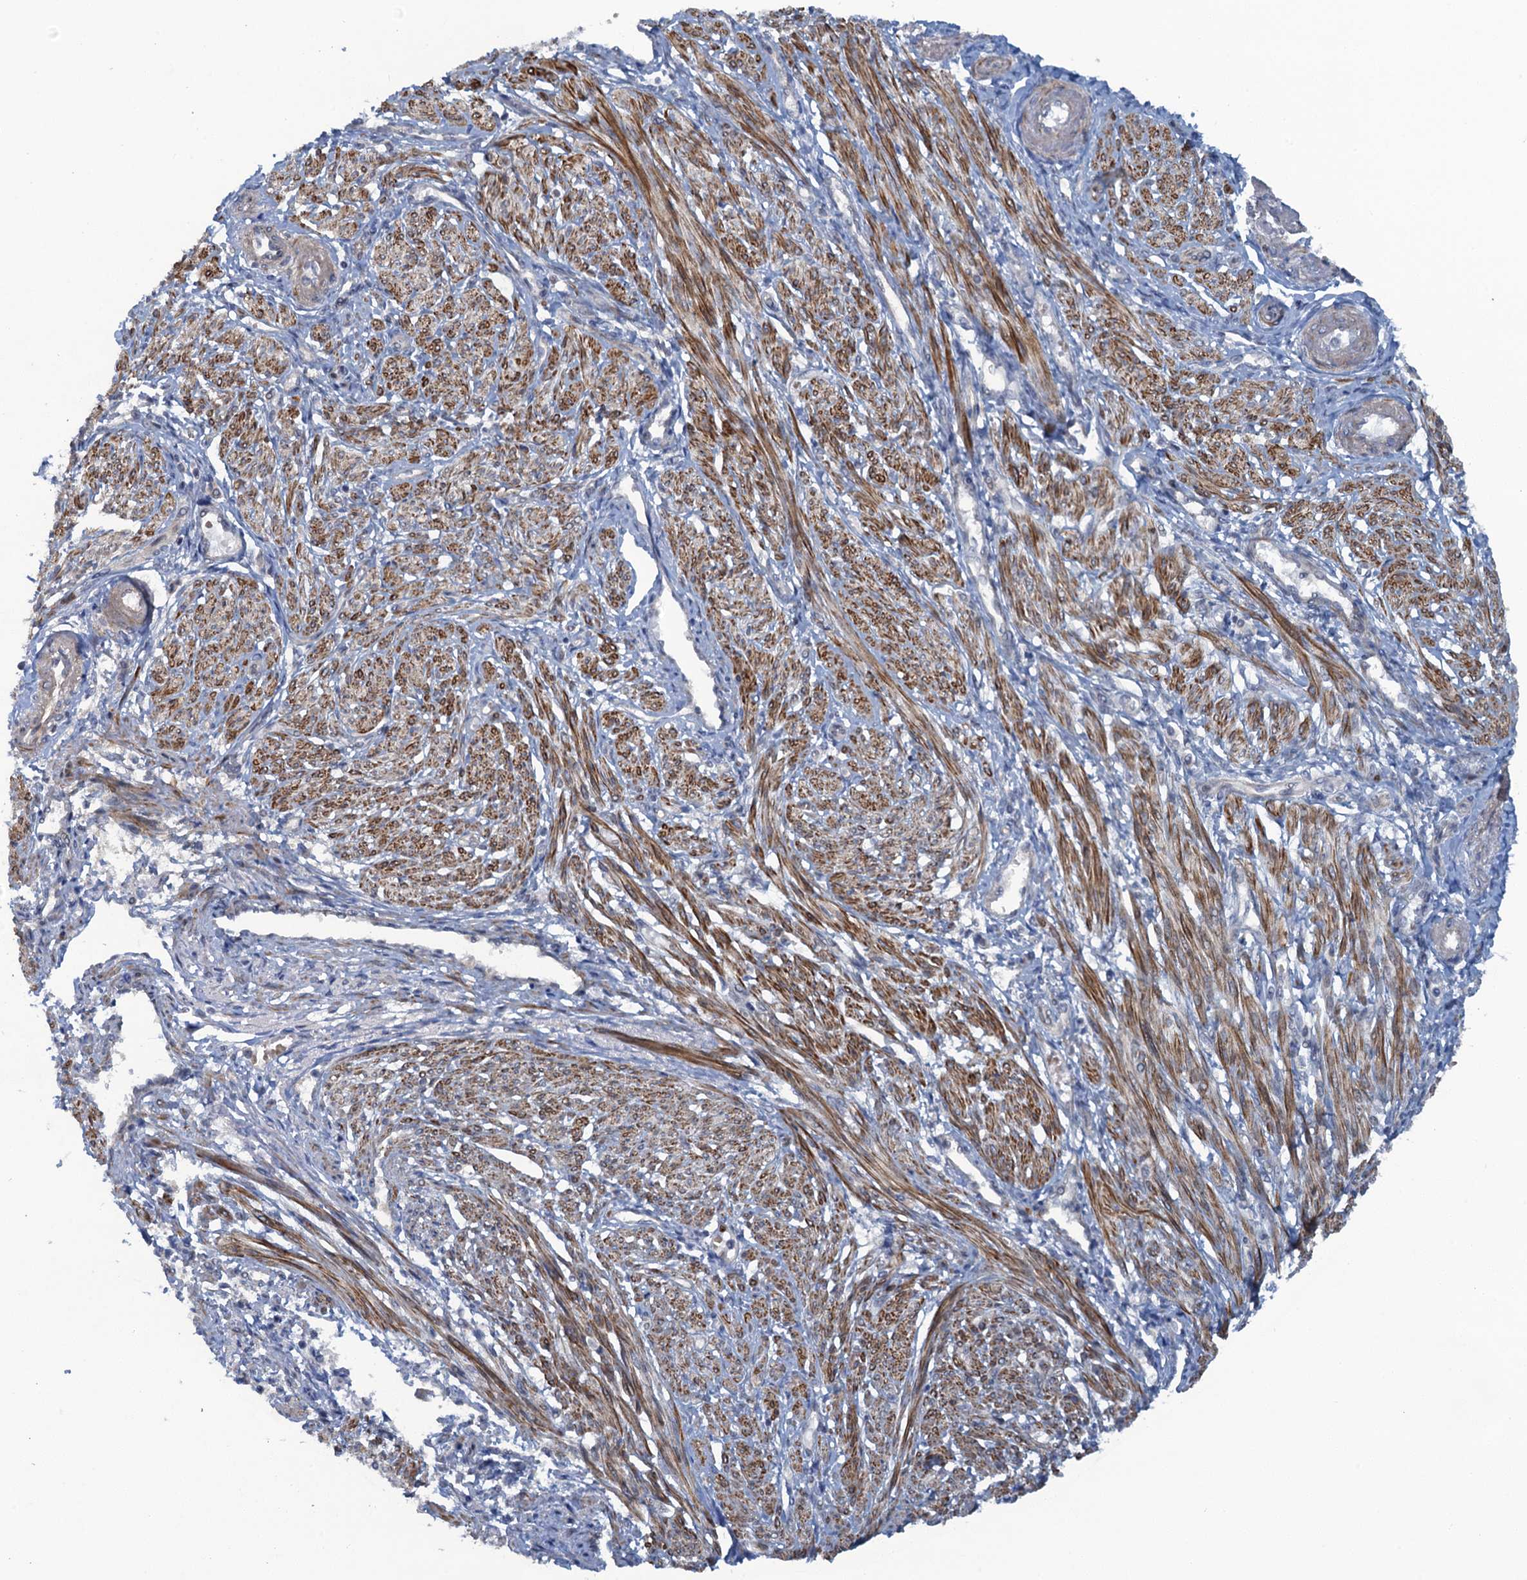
{"staining": {"intensity": "moderate", "quantity": "25%-75%", "location": "cytoplasmic/membranous"}, "tissue": "smooth muscle", "cell_type": "Smooth muscle cells", "image_type": "normal", "snomed": [{"axis": "morphology", "description": "Normal tissue, NOS"}, {"axis": "topography", "description": "Smooth muscle"}], "caption": "Immunohistochemistry (DAB (3,3'-diaminobenzidine)) staining of benign smooth muscle shows moderate cytoplasmic/membranous protein positivity in approximately 25%-75% of smooth muscle cells. (IHC, brightfield microscopy, high magnification).", "gene": "MYO16", "patient": {"sex": "female", "age": 39}}